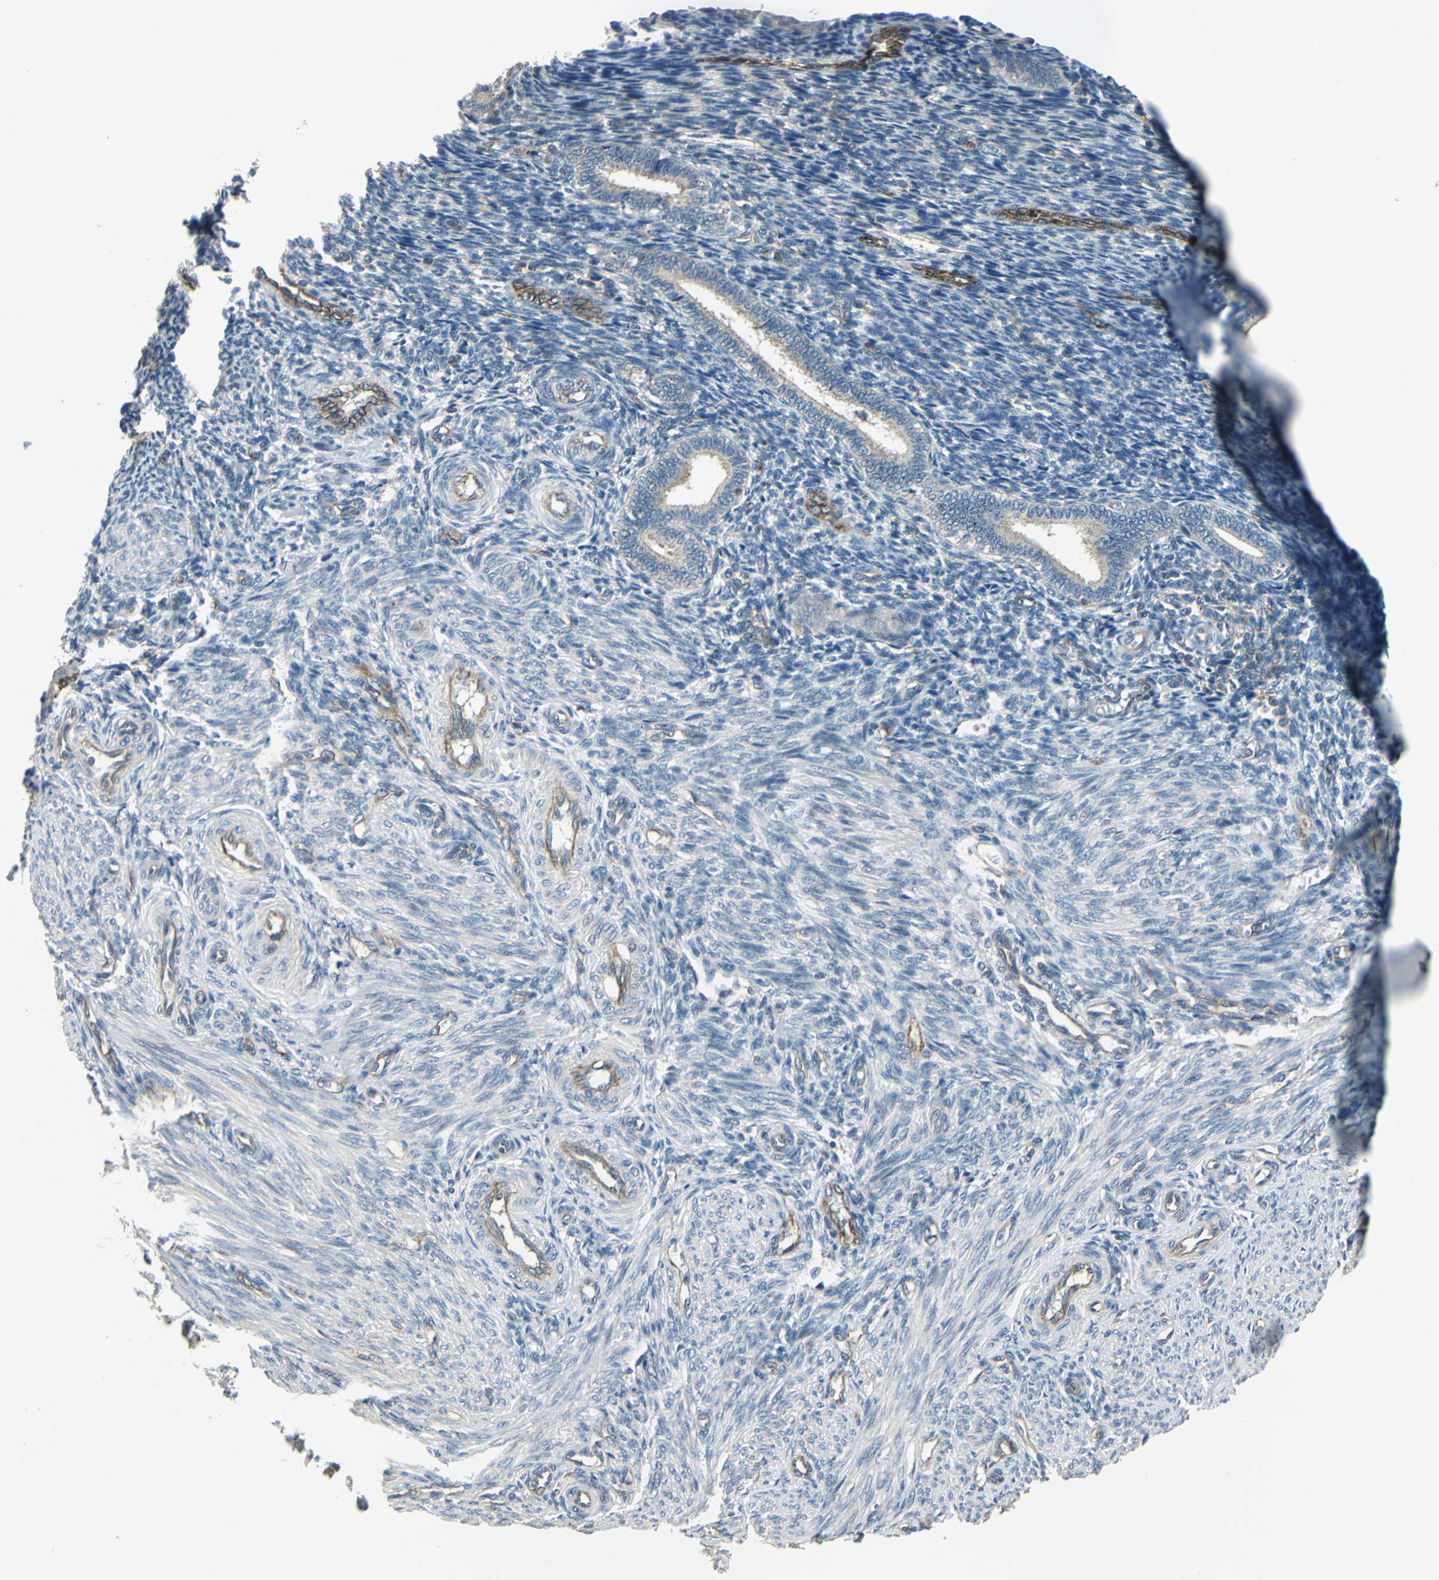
{"staining": {"intensity": "negative", "quantity": "none", "location": "none"}, "tissue": "endometrium", "cell_type": "Cells in endometrial stroma", "image_type": "normal", "snomed": [{"axis": "morphology", "description": "Normal tissue, NOS"}, {"axis": "topography", "description": "Endometrium"}], "caption": "Photomicrograph shows no significant protein positivity in cells in endometrial stroma of benign endometrium. (Stains: DAB immunohistochemistry (IHC) with hematoxylin counter stain, Microscopy: brightfield microscopy at high magnification).", "gene": "RAPGEF1", "patient": {"sex": "female", "age": 27}}